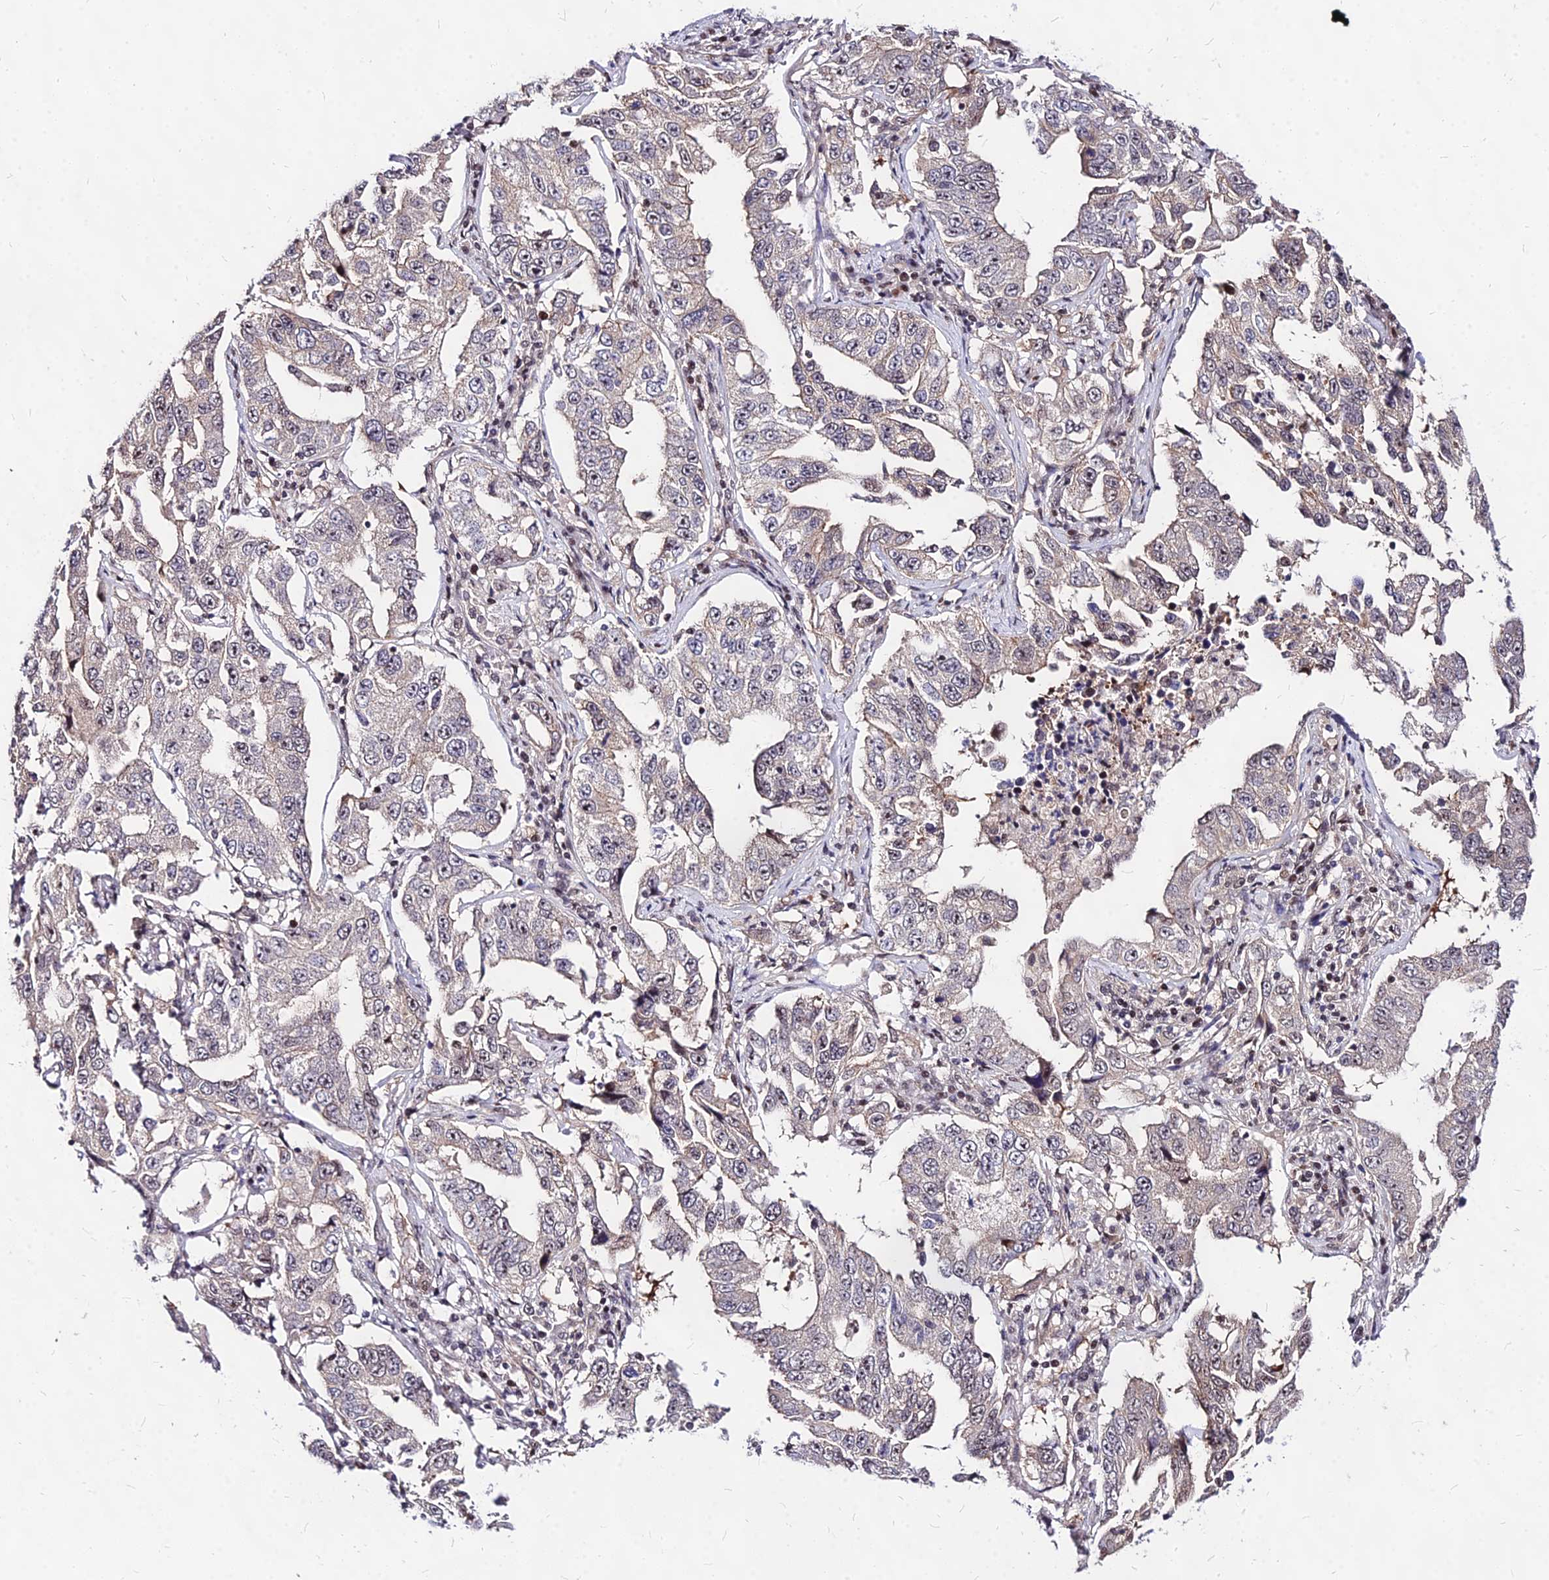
{"staining": {"intensity": "weak", "quantity": "<25%", "location": "cytoplasmic/membranous"}, "tissue": "lung cancer", "cell_type": "Tumor cells", "image_type": "cancer", "snomed": [{"axis": "morphology", "description": "Adenocarcinoma, NOS"}, {"axis": "topography", "description": "Lung"}], "caption": "Tumor cells are negative for brown protein staining in lung adenocarcinoma.", "gene": "DDX55", "patient": {"sex": "female", "age": 51}}